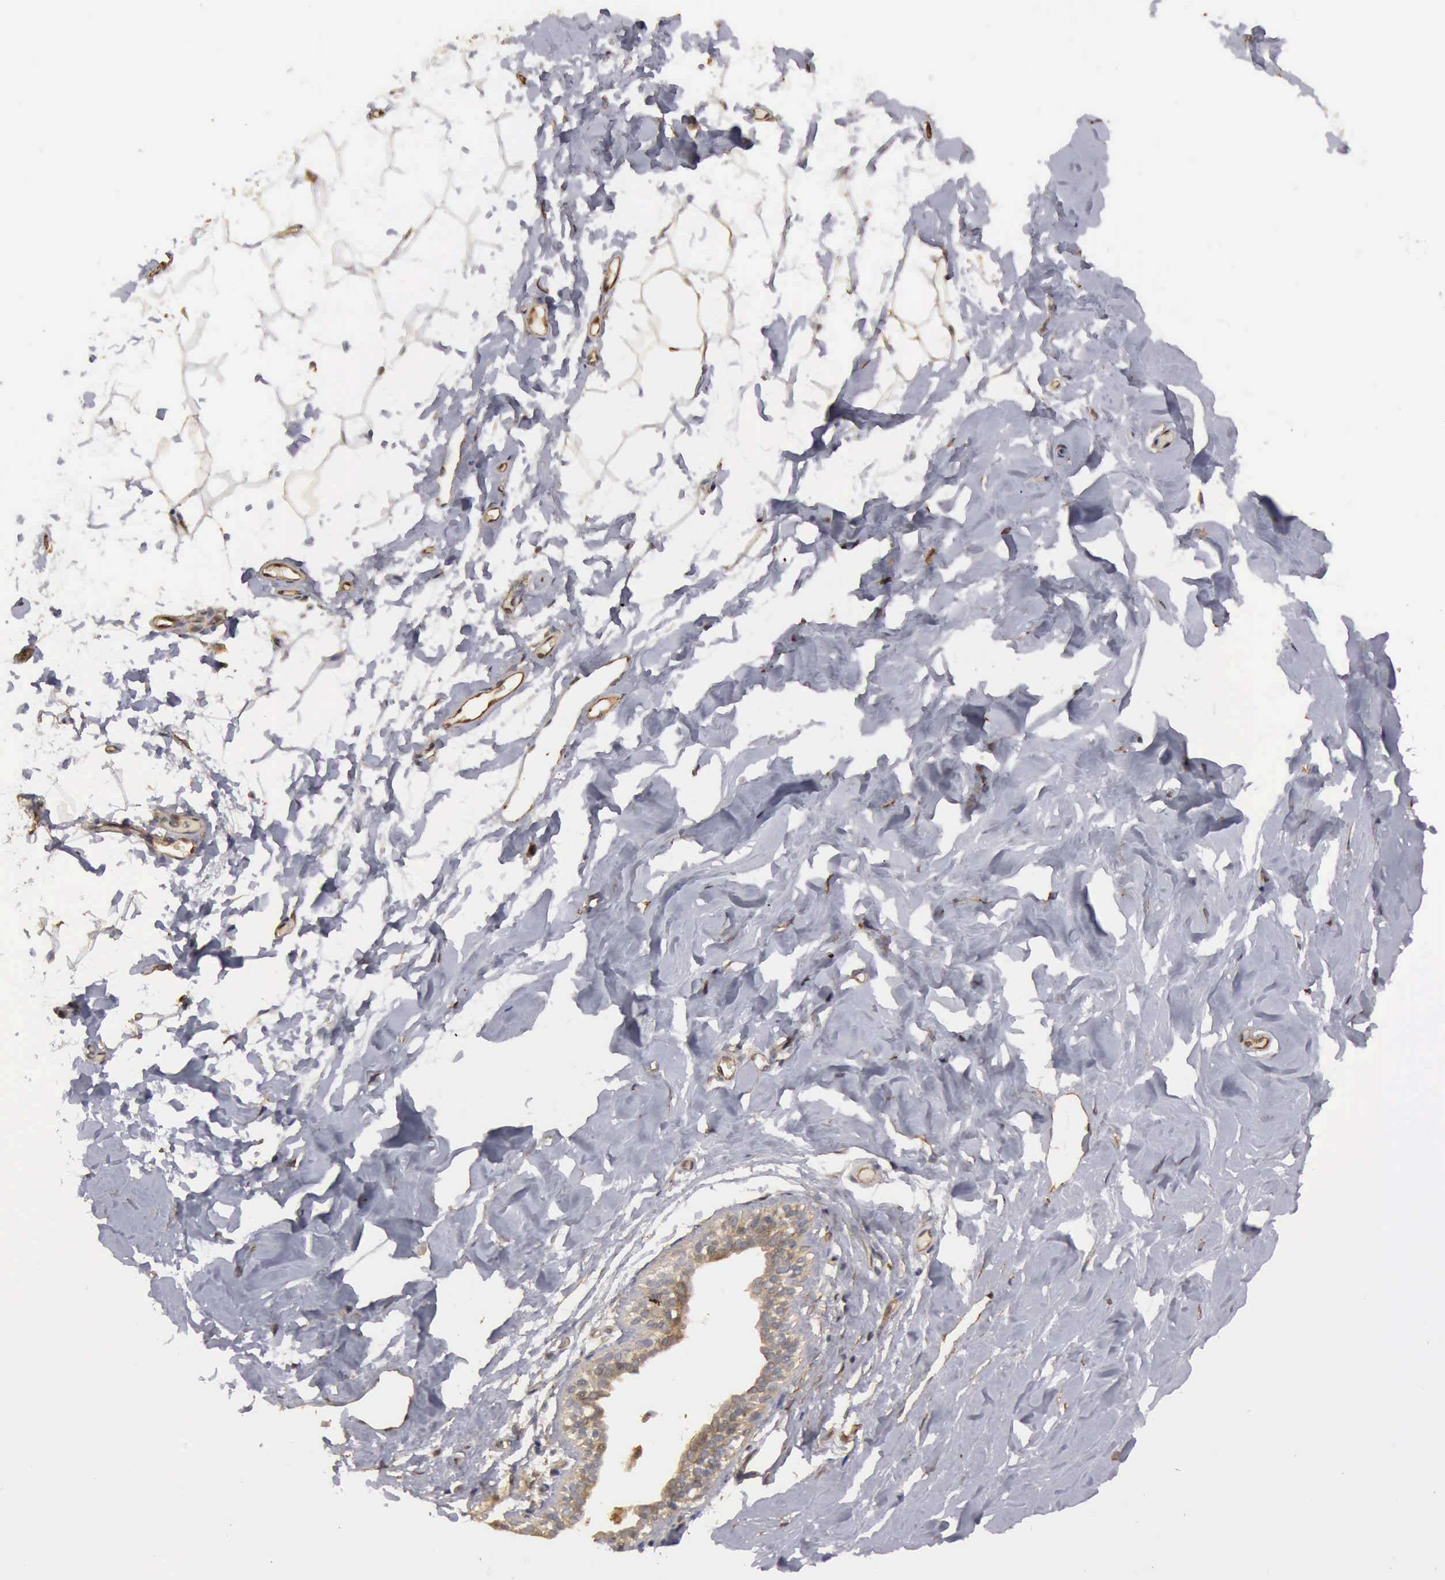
{"staining": {"intensity": "moderate", "quantity": ">75%", "location": "cytoplasmic/membranous"}, "tissue": "adipose tissue", "cell_type": "Adipocytes", "image_type": "normal", "snomed": [{"axis": "morphology", "description": "Normal tissue, NOS"}, {"axis": "morphology", "description": "Fibrosis, NOS"}, {"axis": "topography", "description": "Breast"}], "caption": "The histopathology image demonstrates immunohistochemical staining of normal adipose tissue. There is moderate cytoplasmic/membranous expression is present in about >75% of adipocytes. Nuclei are stained in blue.", "gene": "BMX", "patient": {"sex": "female", "age": 24}}